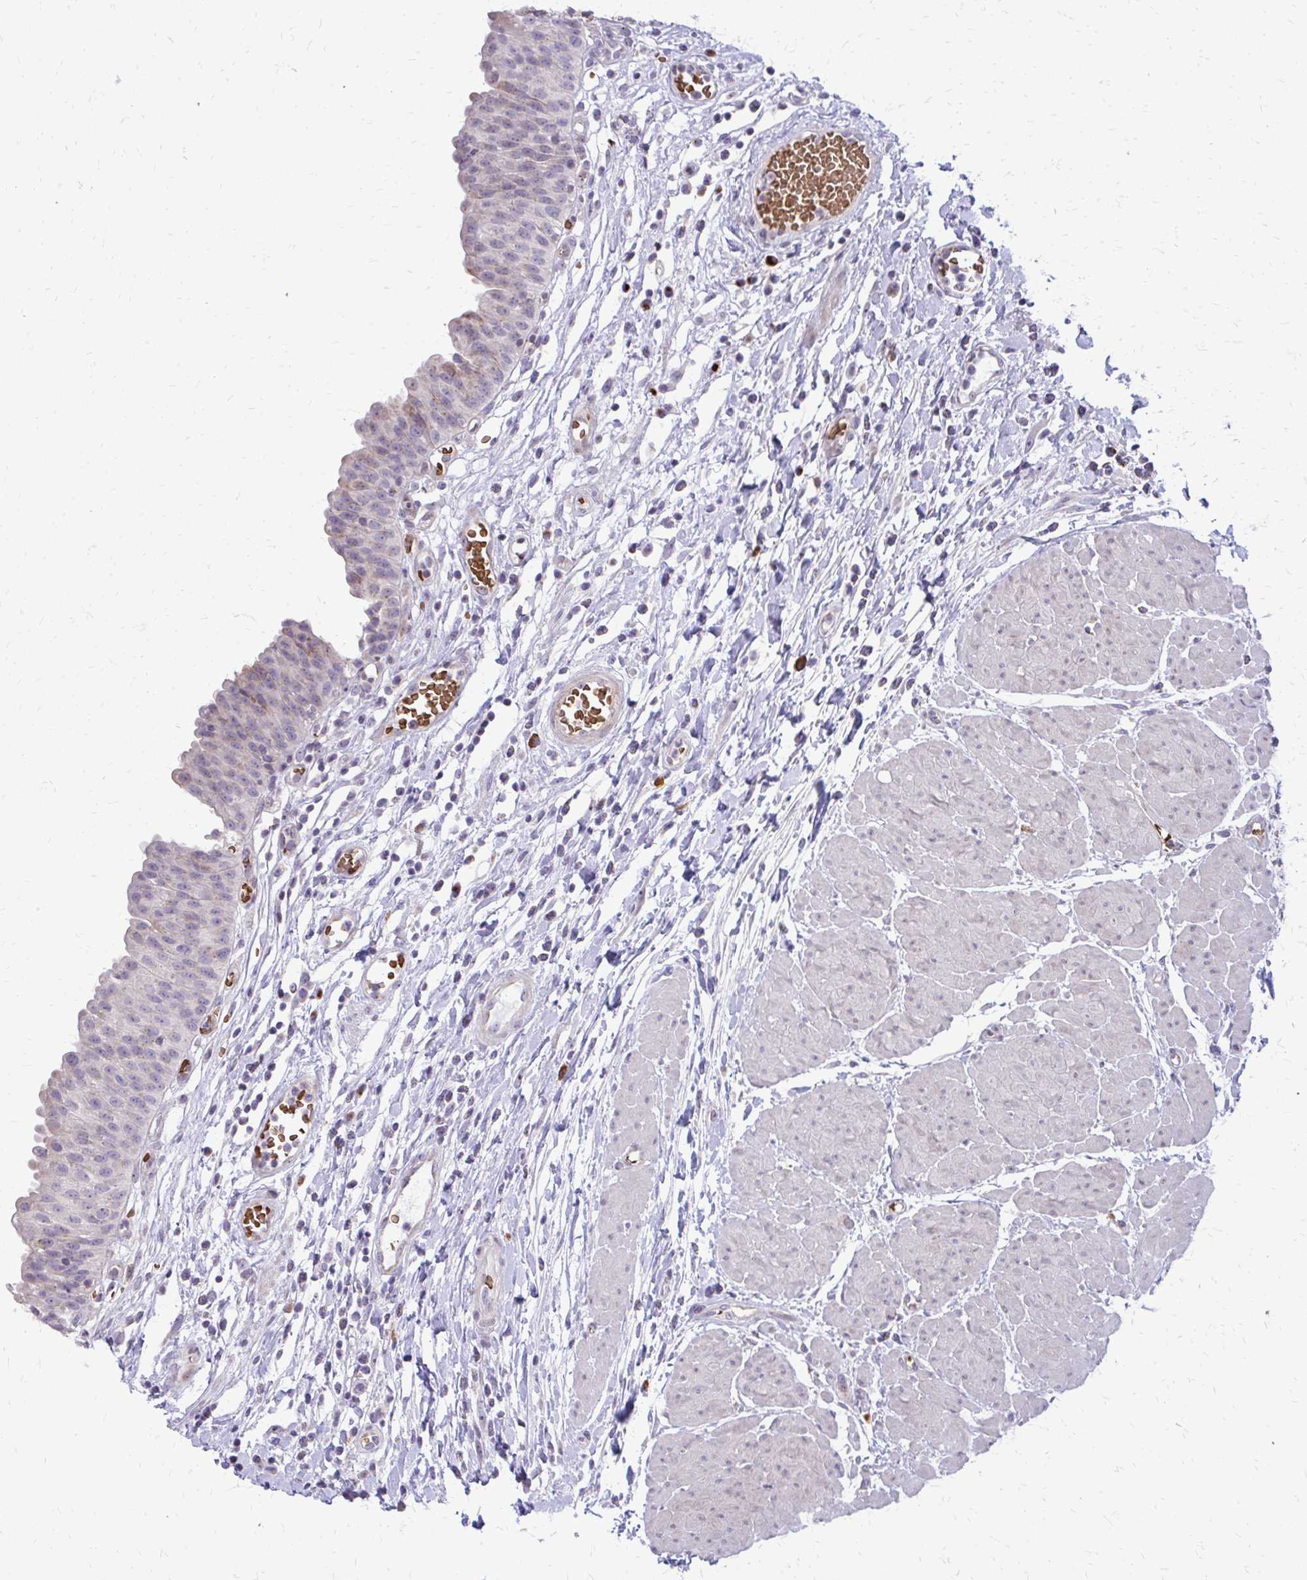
{"staining": {"intensity": "negative", "quantity": "none", "location": "none"}, "tissue": "urinary bladder", "cell_type": "Urothelial cells", "image_type": "normal", "snomed": [{"axis": "morphology", "description": "Normal tissue, NOS"}, {"axis": "topography", "description": "Urinary bladder"}], "caption": "The image shows no staining of urothelial cells in unremarkable urinary bladder.", "gene": "FUNDC2", "patient": {"sex": "male", "age": 64}}